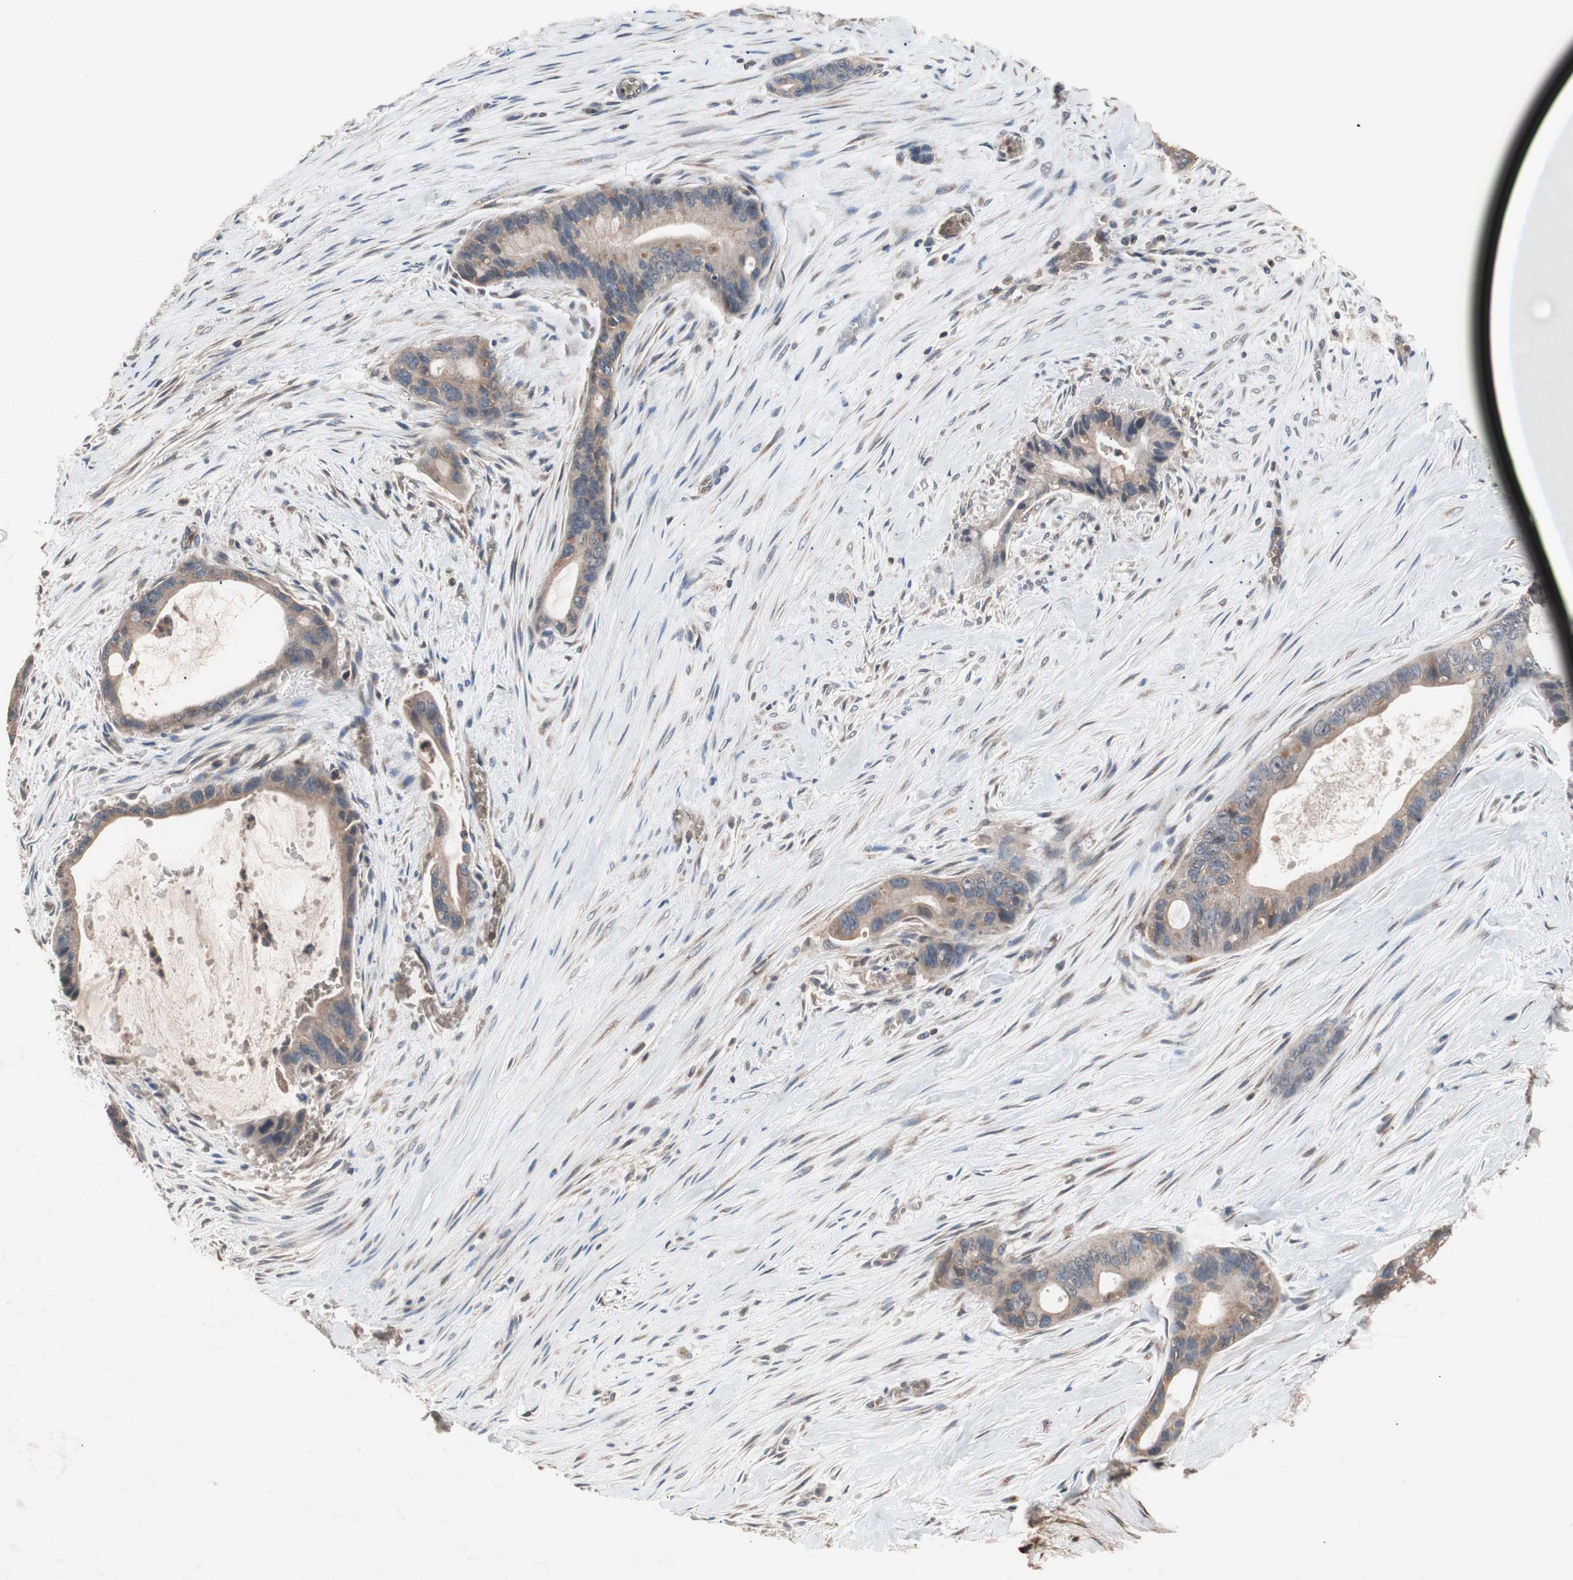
{"staining": {"intensity": "moderate", "quantity": ">75%", "location": "cytoplasmic/membranous"}, "tissue": "liver cancer", "cell_type": "Tumor cells", "image_type": "cancer", "snomed": [{"axis": "morphology", "description": "Cholangiocarcinoma"}, {"axis": "topography", "description": "Liver"}], "caption": "The immunohistochemical stain labels moderate cytoplasmic/membranous expression in tumor cells of liver cancer tissue.", "gene": "GLYCTK", "patient": {"sex": "female", "age": 55}}